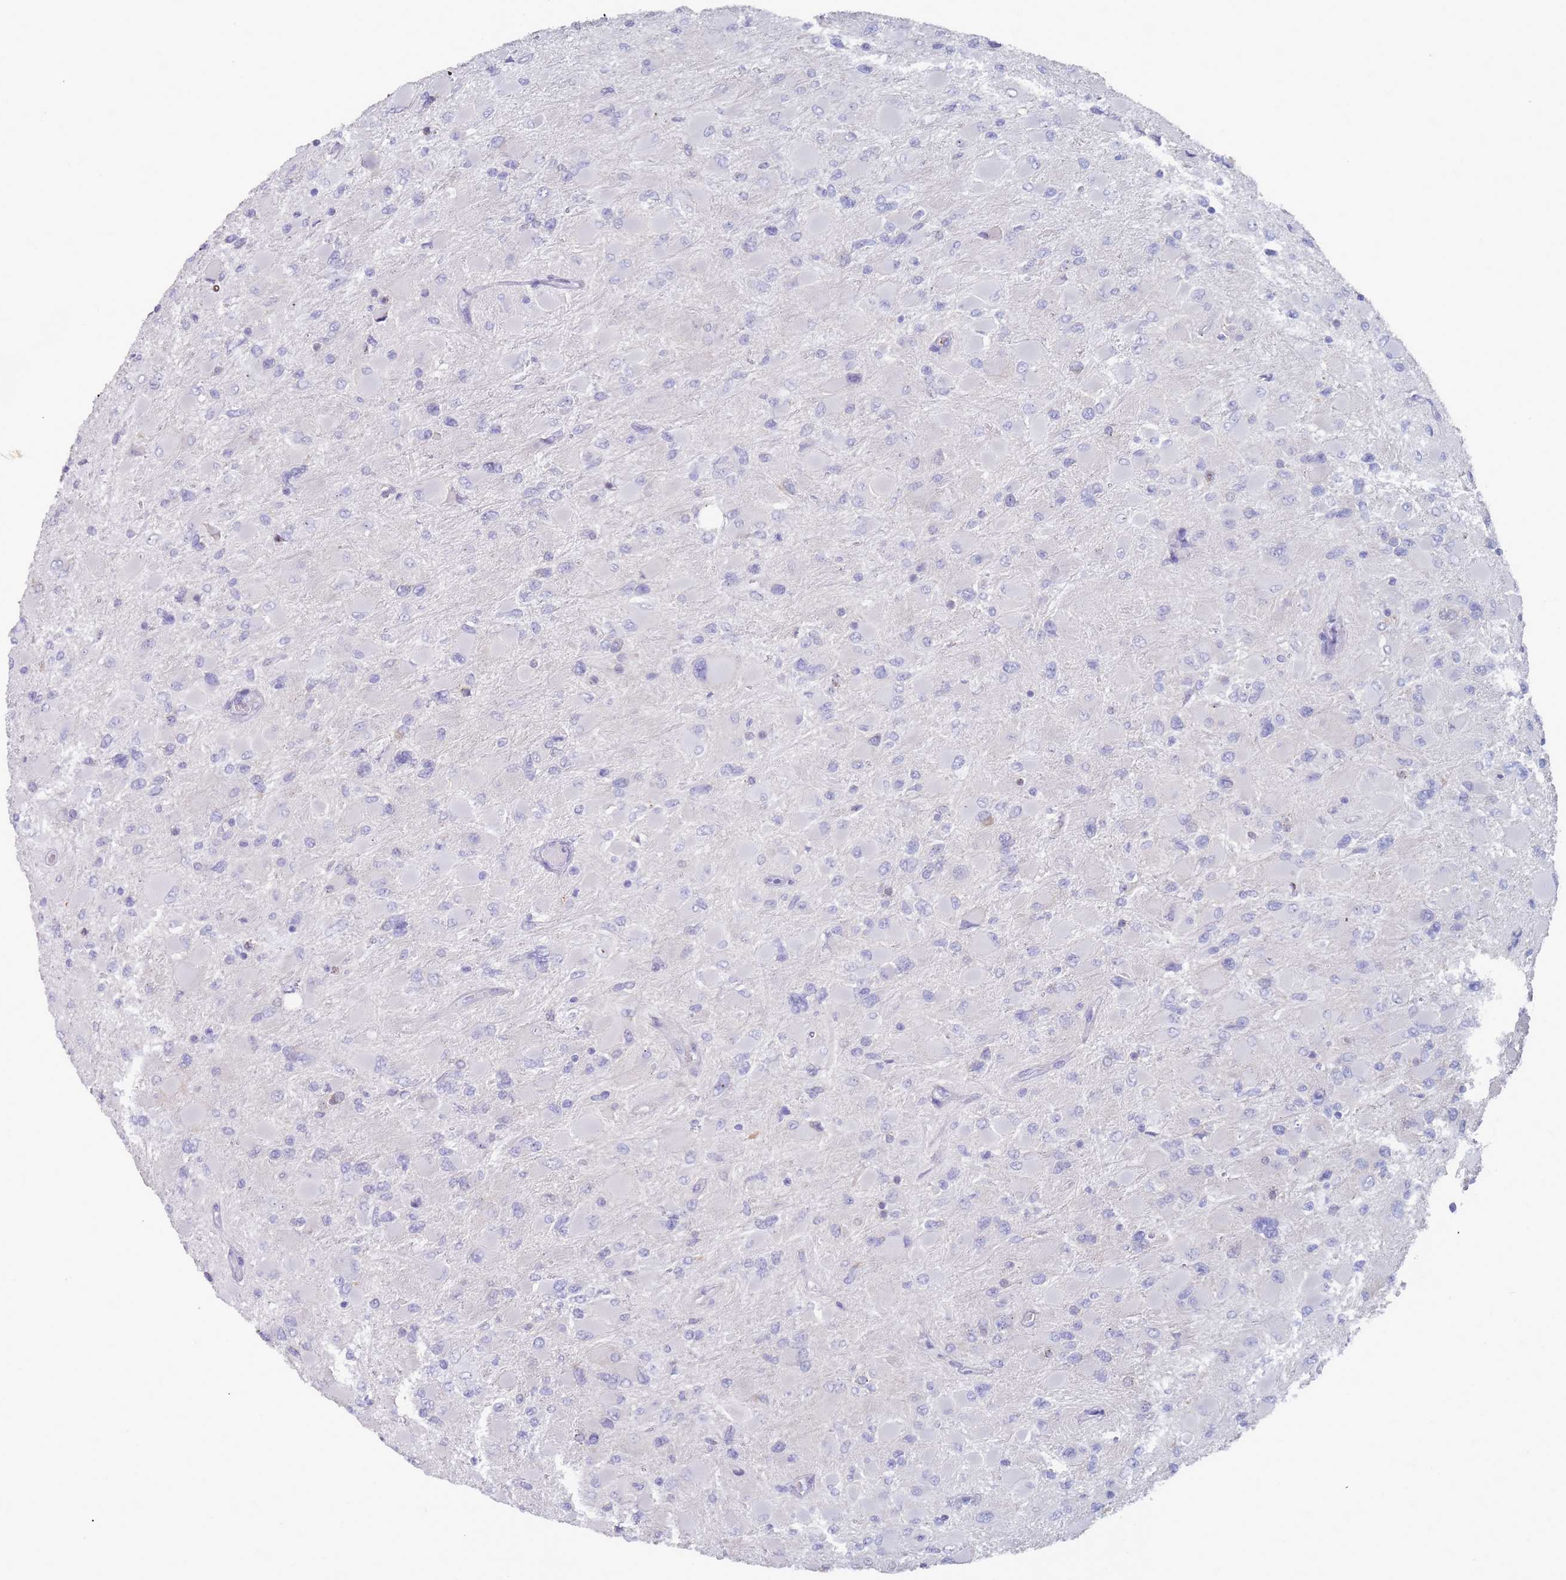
{"staining": {"intensity": "negative", "quantity": "none", "location": "none"}, "tissue": "glioma", "cell_type": "Tumor cells", "image_type": "cancer", "snomed": [{"axis": "morphology", "description": "Glioma, malignant, High grade"}, {"axis": "topography", "description": "Cerebral cortex"}], "caption": "The micrograph exhibits no significant staining in tumor cells of glioma. (Brightfield microscopy of DAB (3,3'-diaminobenzidine) immunohistochemistry at high magnification).", "gene": "ST8SIA5", "patient": {"sex": "female", "age": 36}}